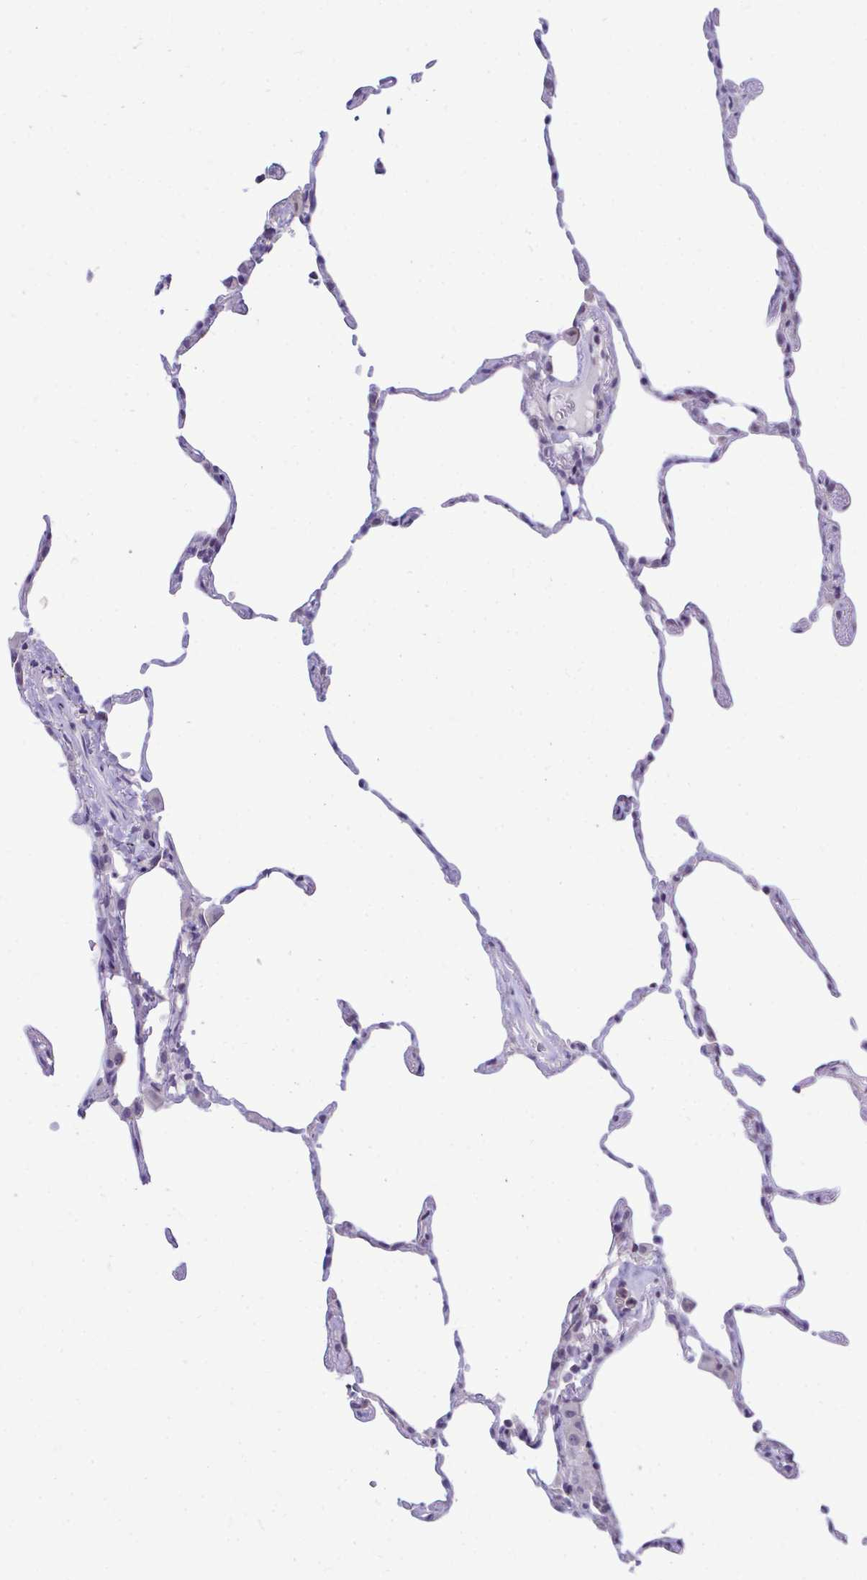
{"staining": {"intensity": "negative", "quantity": "none", "location": "none"}, "tissue": "lung", "cell_type": "Alveolar cells", "image_type": "normal", "snomed": [{"axis": "morphology", "description": "Normal tissue, NOS"}, {"axis": "topography", "description": "Lung"}], "caption": "Benign lung was stained to show a protein in brown. There is no significant positivity in alveolar cells. Brightfield microscopy of immunohistochemistry stained with DAB (3,3'-diaminobenzidine) (brown) and hematoxylin (blue), captured at high magnification.", "gene": "PIGK", "patient": {"sex": "female", "age": 57}}